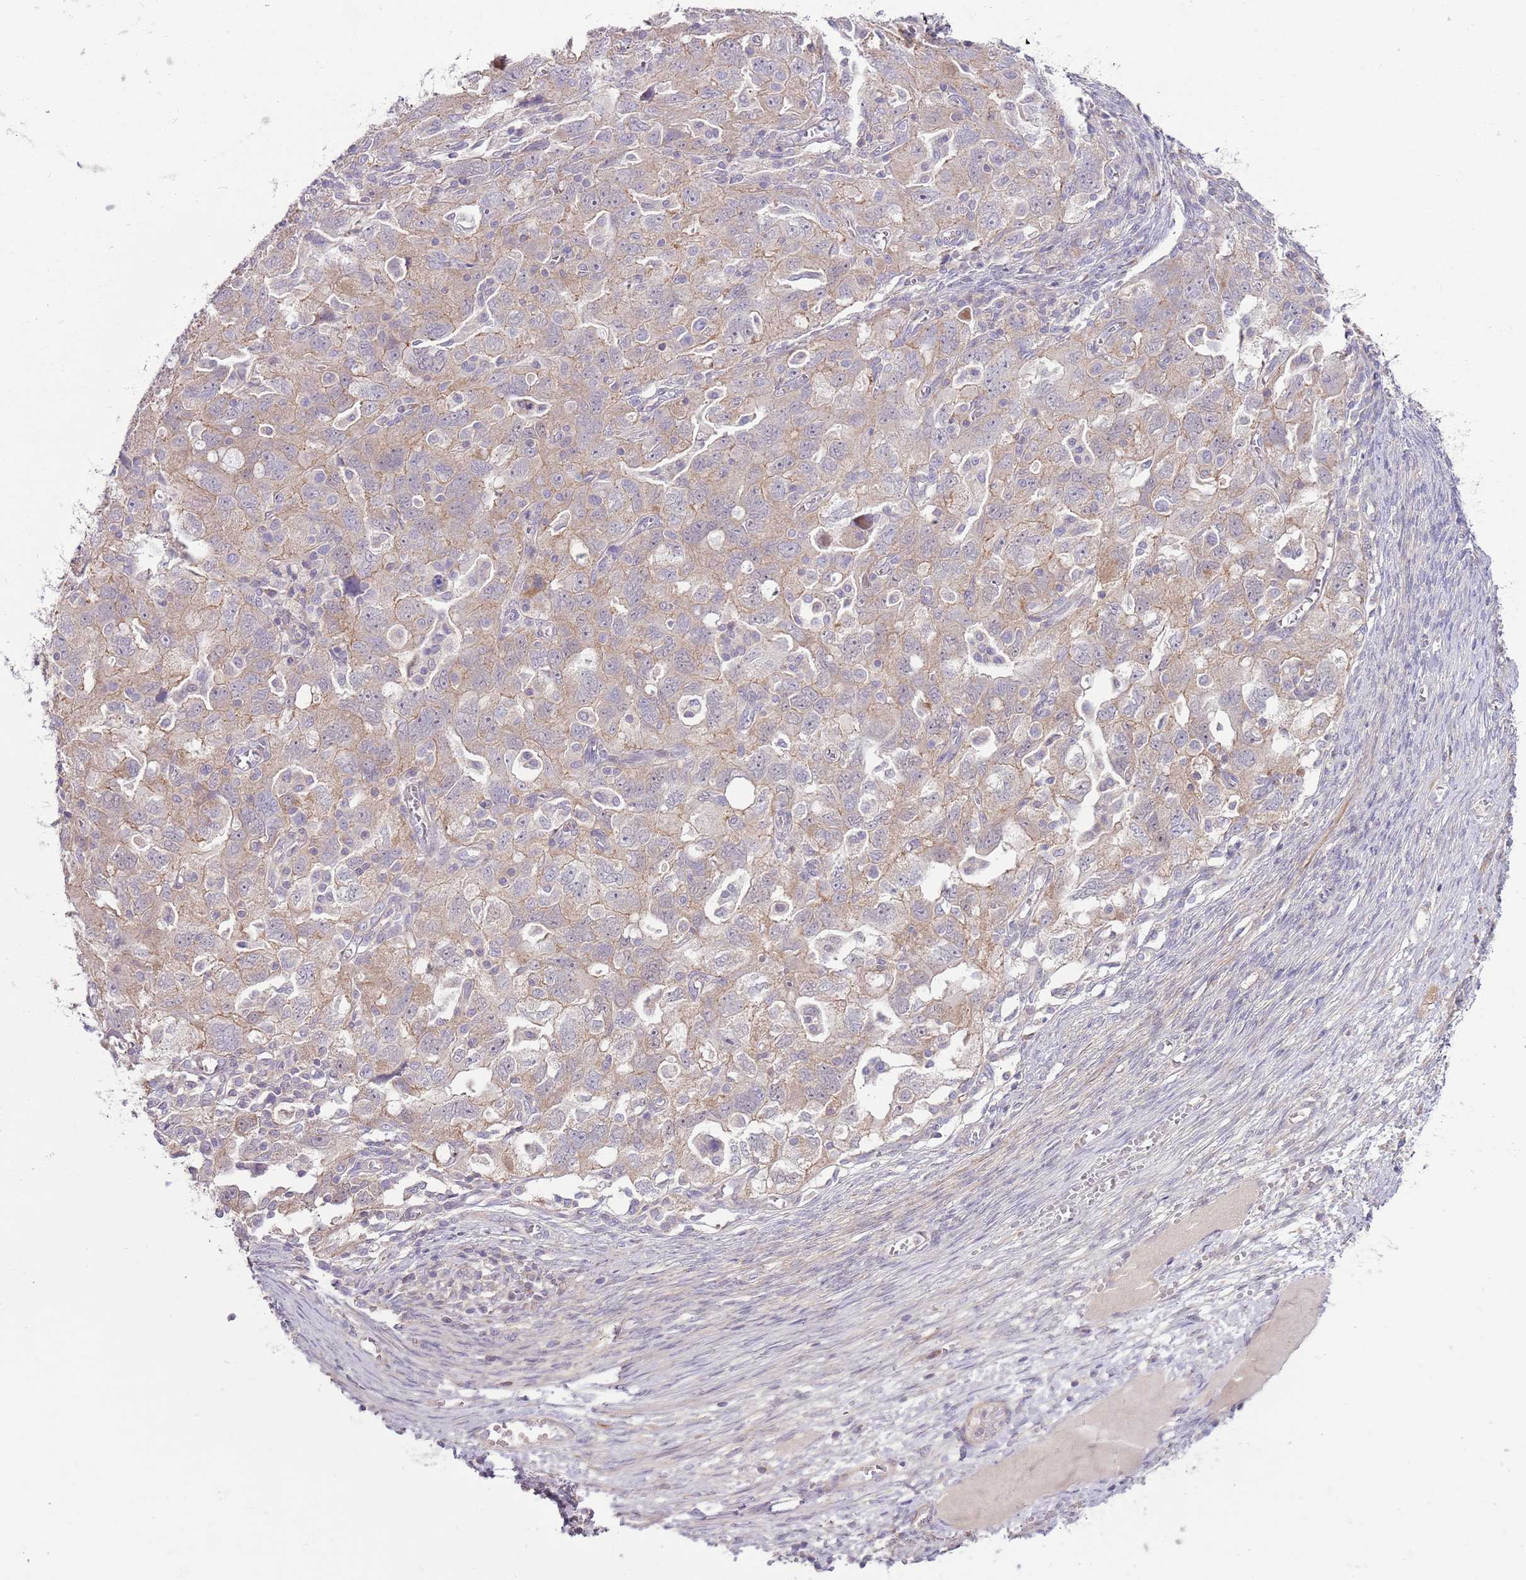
{"staining": {"intensity": "weak", "quantity": "<25%", "location": "cytoplasmic/membranous"}, "tissue": "ovarian cancer", "cell_type": "Tumor cells", "image_type": "cancer", "snomed": [{"axis": "morphology", "description": "Carcinoma, NOS"}, {"axis": "morphology", "description": "Cystadenocarcinoma, serous, NOS"}, {"axis": "topography", "description": "Ovary"}], "caption": "The micrograph demonstrates no significant expression in tumor cells of carcinoma (ovarian).", "gene": "SPATA31D1", "patient": {"sex": "female", "age": 69}}